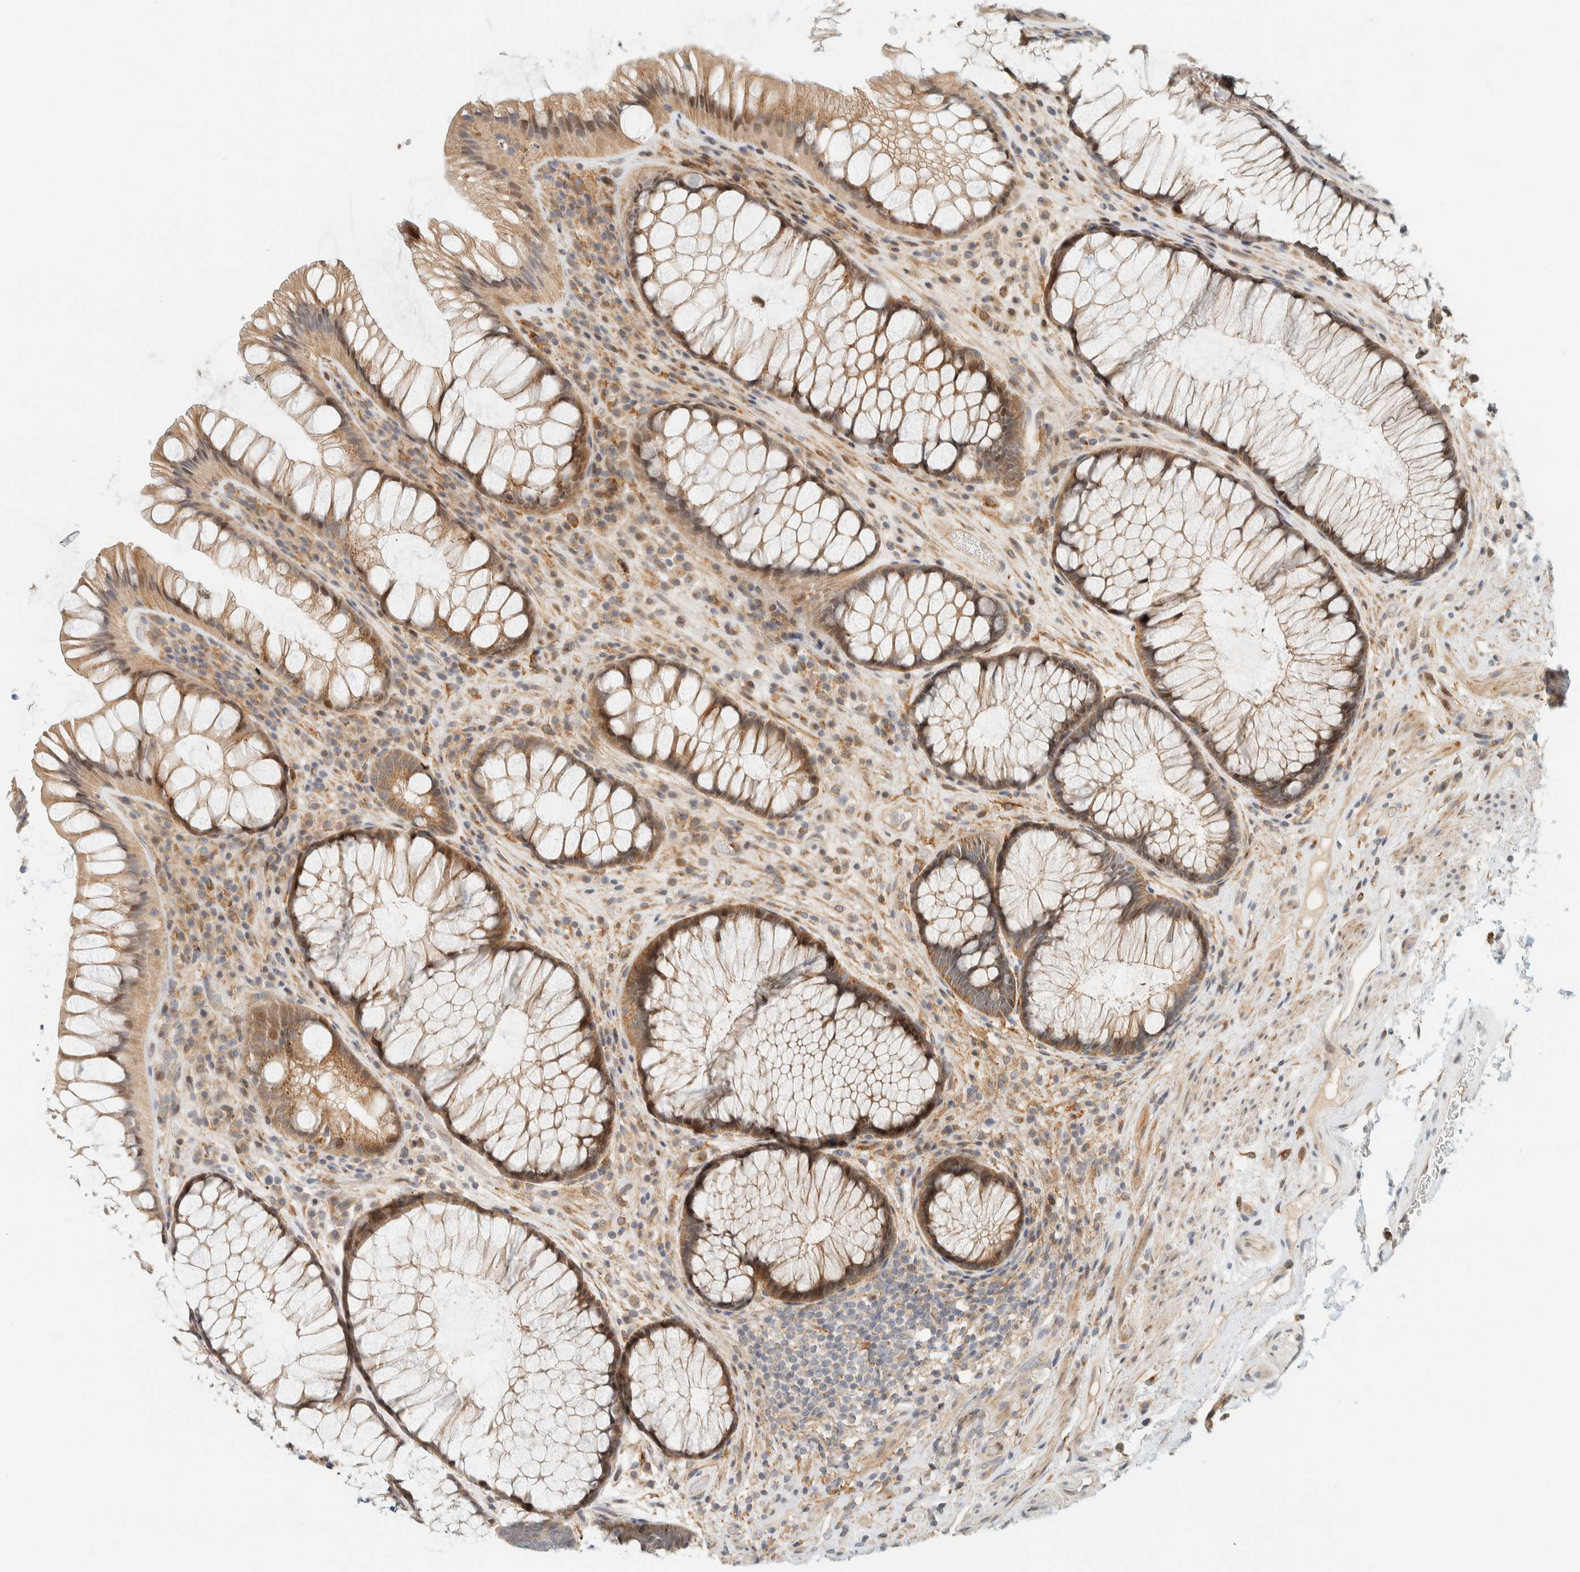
{"staining": {"intensity": "moderate", "quantity": "25%-75%", "location": "cytoplasmic/membranous"}, "tissue": "rectum", "cell_type": "Glandular cells", "image_type": "normal", "snomed": [{"axis": "morphology", "description": "Normal tissue, NOS"}, {"axis": "topography", "description": "Rectum"}], "caption": "About 25%-75% of glandular cells in unremarkable rectum display moderate cytoplasmic/membranous protein positivity as visualized by brown immunohistochemical staining.", "gene": "CCDC171", "patient": {"sex": "male", "age": 51}}